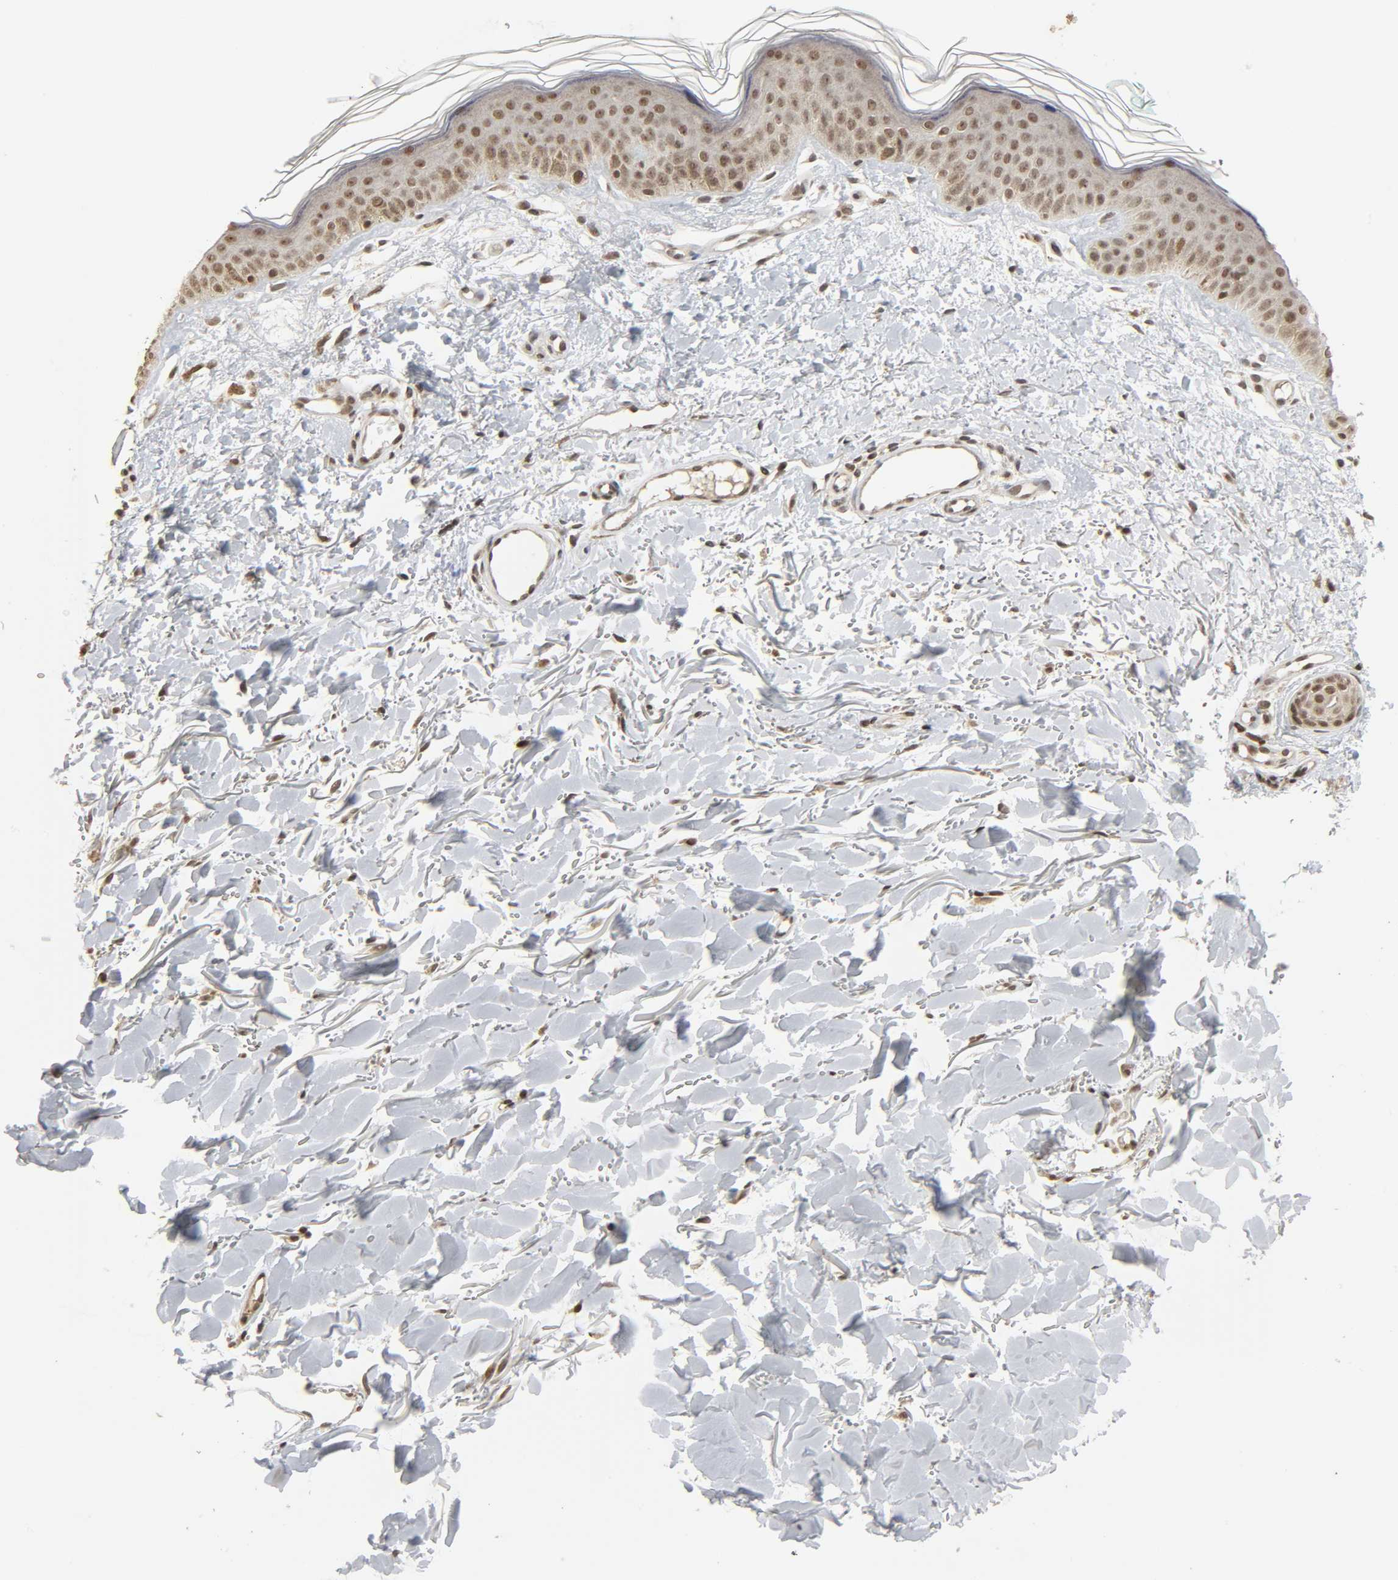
{"staining": {"intensity": "moderate", "quantity": ">75%", "location": "nuclear"}, "tissue": "skin", "cell_type": "Fibroblasts", "image_type": "normal", "snomed": [{"axis": "morphology", "description": "Normal tissue, NOS"}, {"axis": "topography", "description": "Skin"}], "caption": "Approximately >75% of fibroblasts in benign human skin display moderate nuclear protein expression as visualized by brown immunohistochemical staining.", "gene": "XRCC1", "patient": {"sex": "male", "age": 71}}